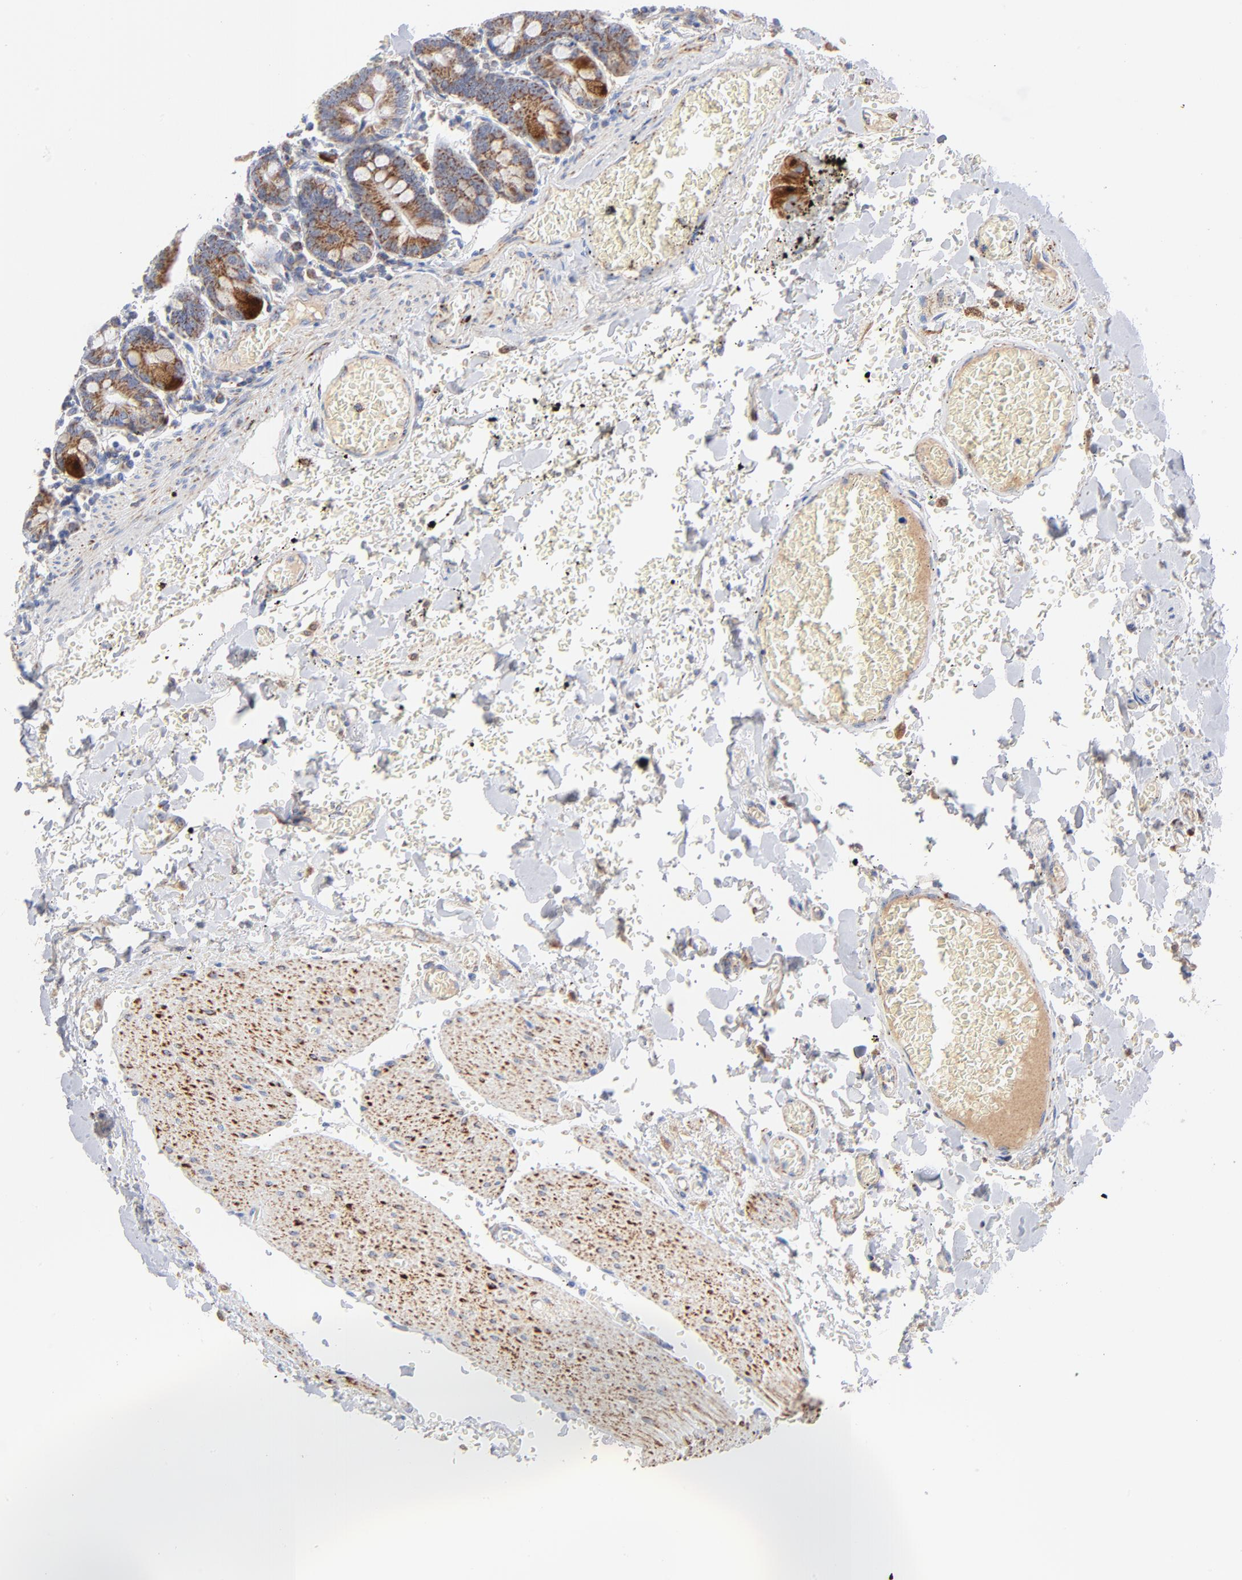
{"staining": {"intensity": "moderate", "quantity": ">75%", "location": "cytoplasmic/membranous"}, "tissue": "small intestine", "cell_type": "Glandular cells", "image_type": "normal", "snomed": [{"axis": "morphology", "description": "Normal tissue, NOS"}, {"axis": "topography", "description": "Small intestine"}], "caption": "Immunohistochemical staining of unremarkable human small intestine exhibits moderate cytoplasmic/membranous protein expression in about >75% of glandular cells.", "gene": "DIABLO", "patient": {"sex": "male", "age": 71}}